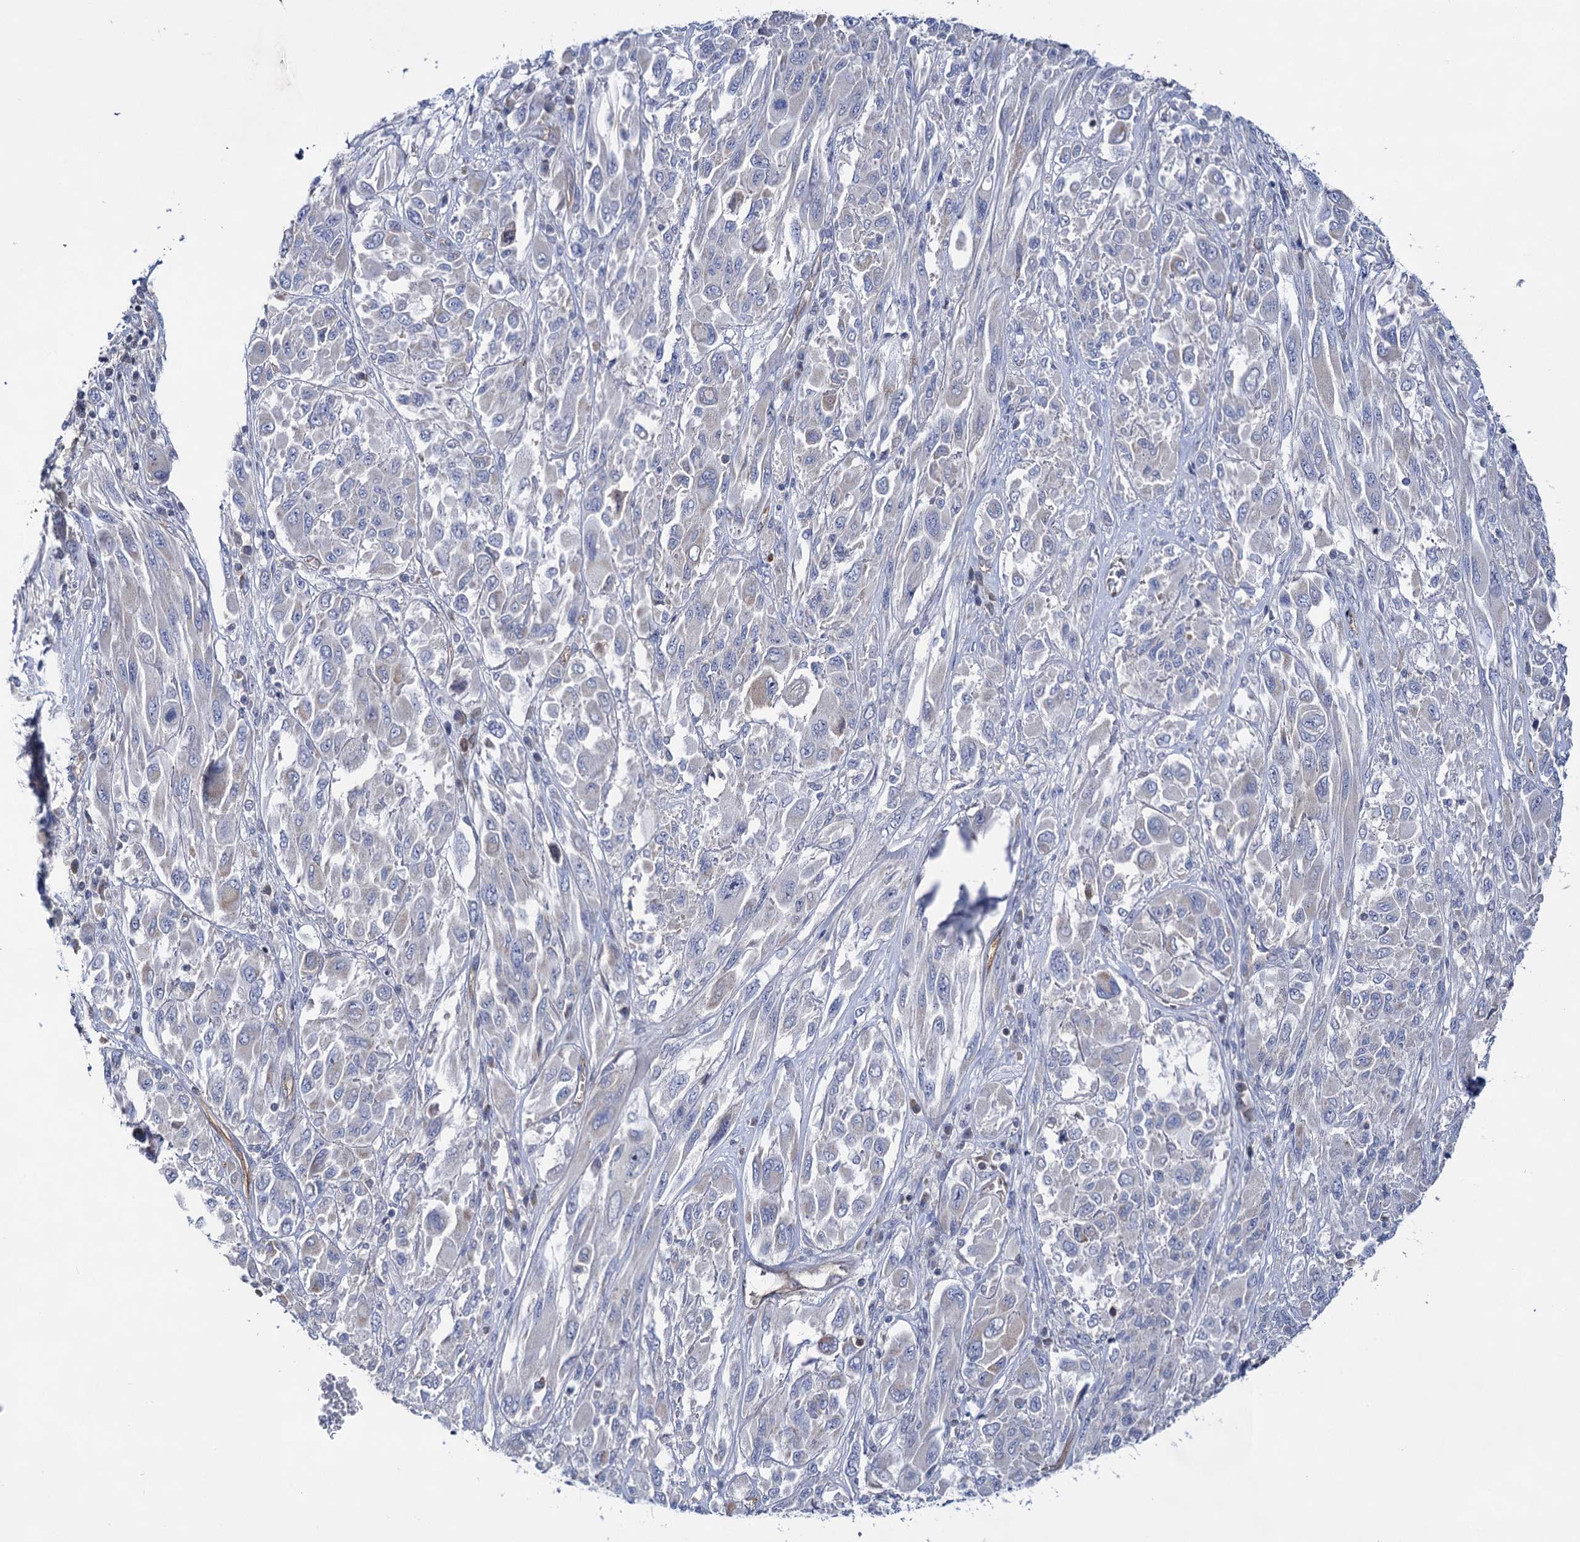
{"staining": {"intensity": "negative", "quantity": "none", "location": "none"}, "tissue": "melanoma", "cell_type": "Tumor cells", "image_type": "cancer", "snomed": [{"axis": "morphology", "description": "Malignant melanoma, NOS"}, {"axis": "topography", "description": "Skin"}], "caption": "High magnification brightfield microscopy of malignant melanoma stained with DAB (brown) and counterstained with hematoxylin (blue): tumor cells show no significant expression.", "gene": "ABLIM1", "patient": {"sex": "female", "age": 91}}